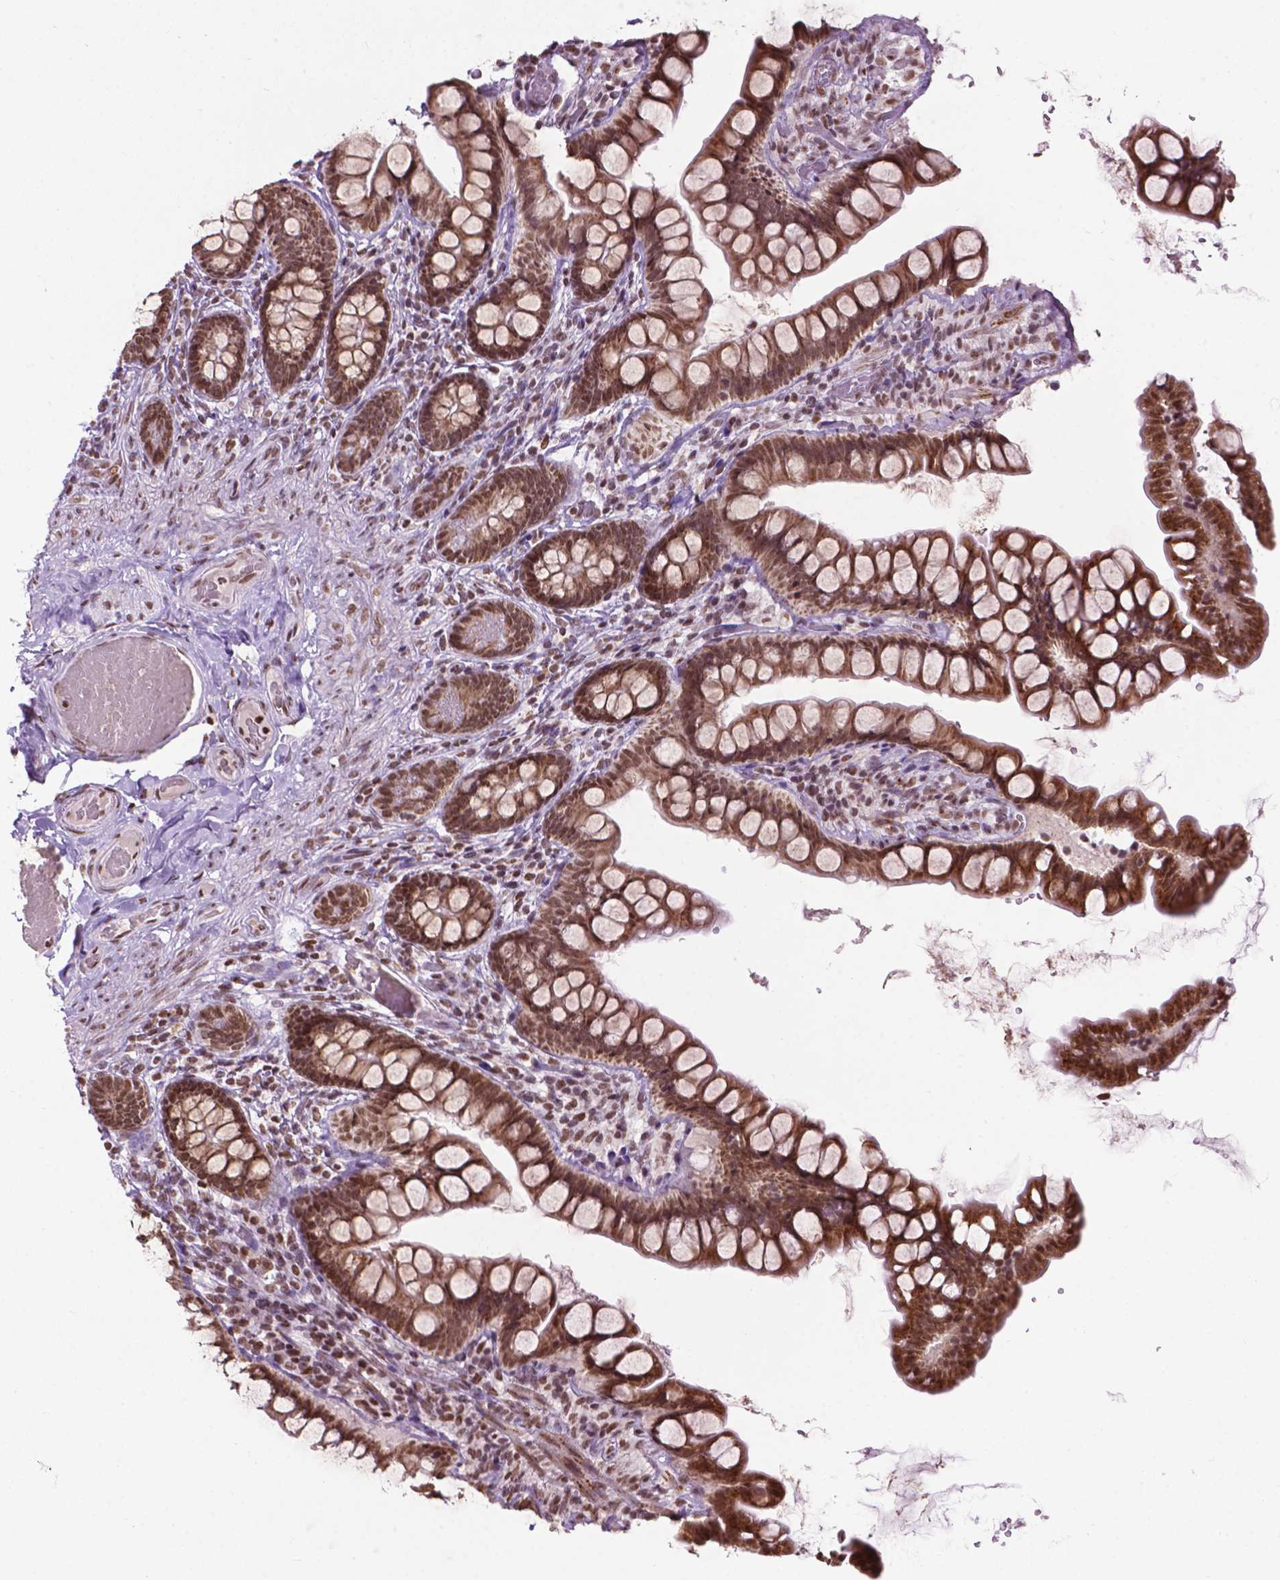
{"staining": {"intensity": "moderate", "quantity": ">75%", "location": "cytoplasmic/membranous,nuclear"}, "tissue": "small intestine", "cell_type": "Glandular cells", "image_type": "normal", "snomed": [{"axis": "morphology", "description": "Normal tissue, NOS"}, {"axis": "topography", "description": "Small intestine"}], "caption": "Glandular cells show medium levels of moderate cytoplasmic/membranous,nuclear expression in approximately >75% of cells in unremarkable human small intestine.", "gene": "COL23A1", "patient": {"sex": "male", "age": 70}}